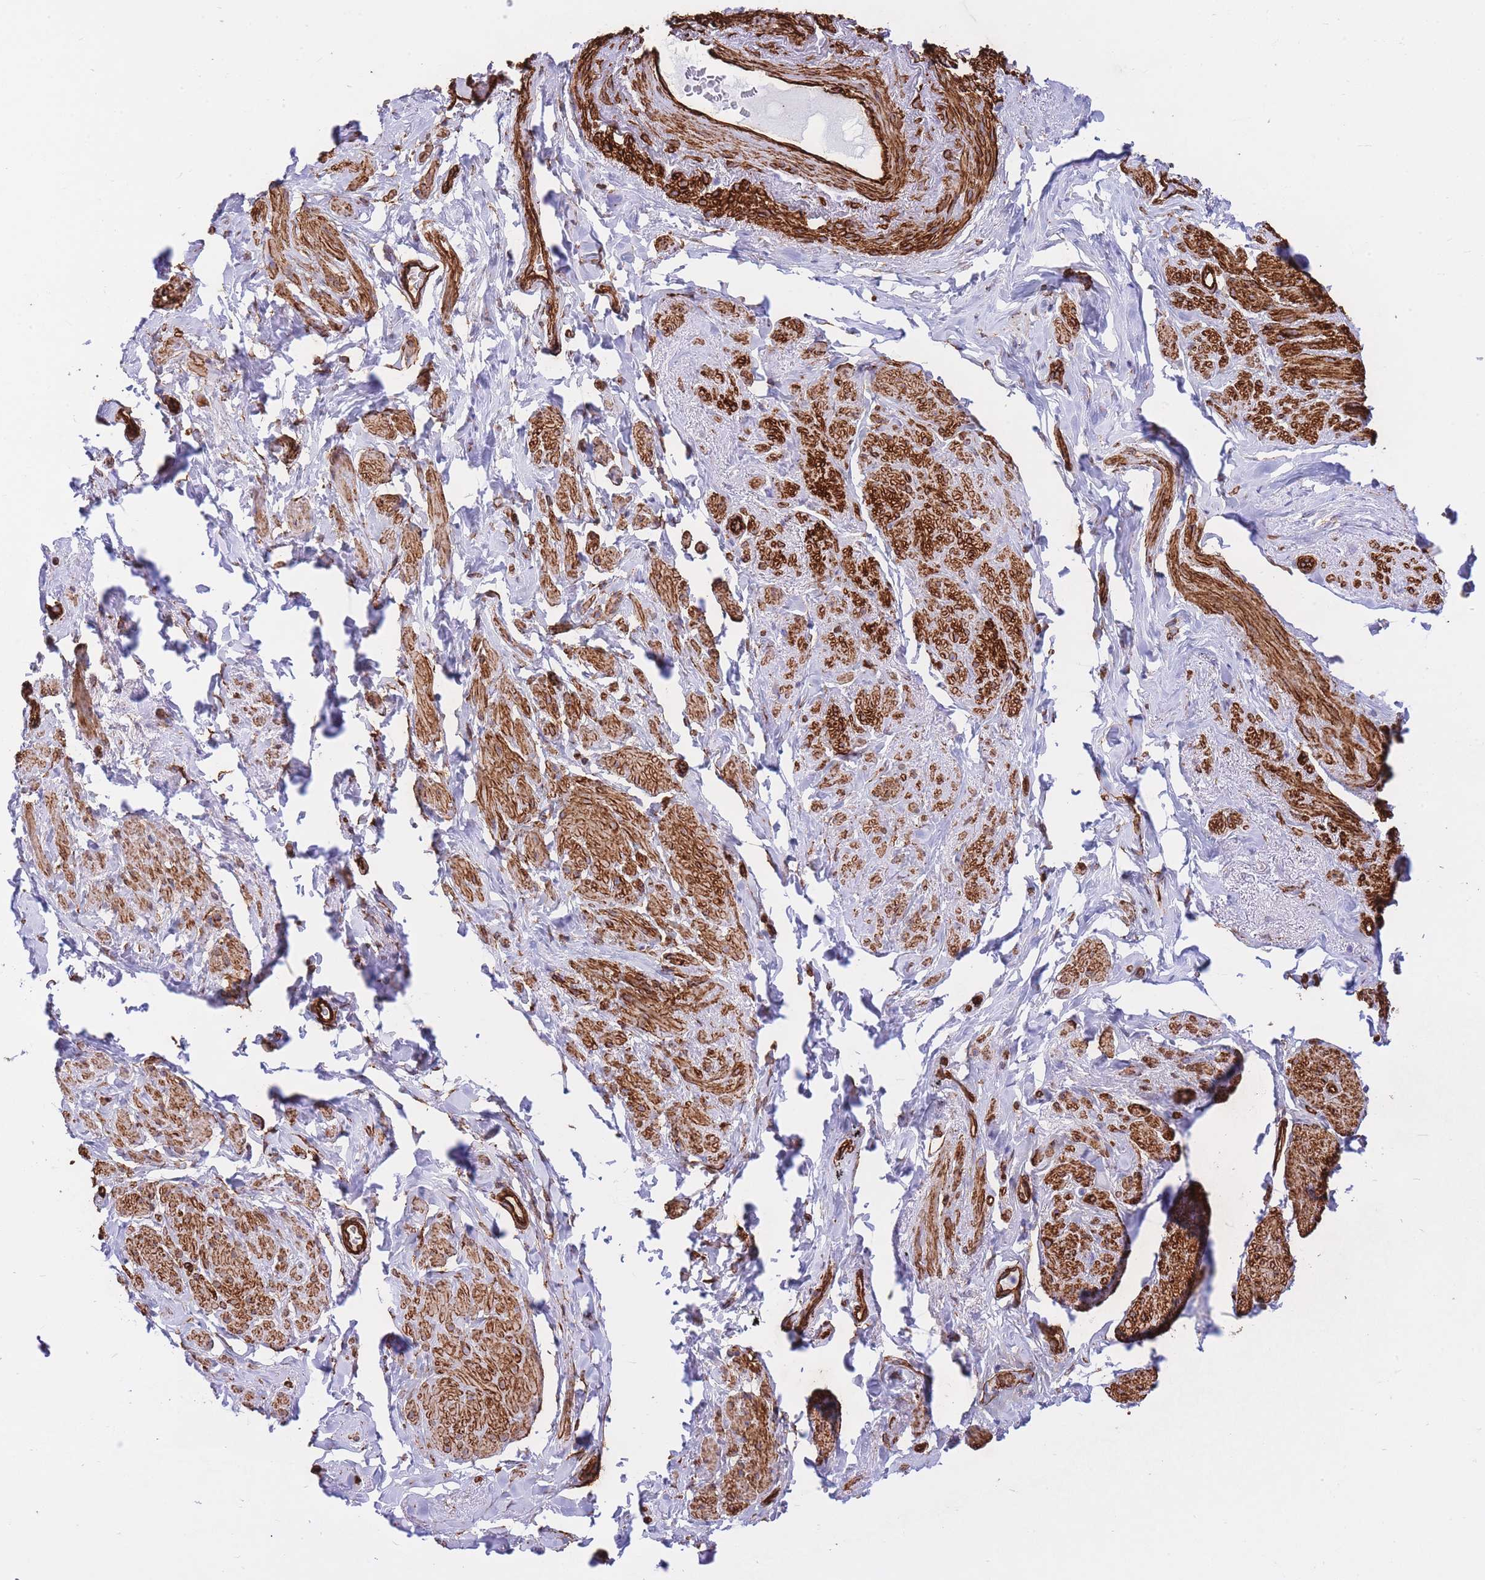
{"staining": {"intensity": "strong", "quantity": ">75%", "location": "cytoplasmic/membranous"}, "tissue": "smooth muscle", "cell_type": "Smooth muscle cells", "image_type": "normal", "snomed": [{"axis": "morphology", "description": "Normal tissue, NOS"}, {"axis": "topography", "description": "Smooth muscle"}, {"axis": "topography", "description": "Peripheral nerve tissue"}], "caption": "This histopathology image demonstrates benign smooth muscle stained with immunohistochemistry to label a protein in brown. The cytoplasmic/membranous of smooth muscle cells show strong positivity for the protein. Nuclei are counter-stained blue.", "gene": "CAVIN1", "patient": {"sex": "male", "age": 69}}